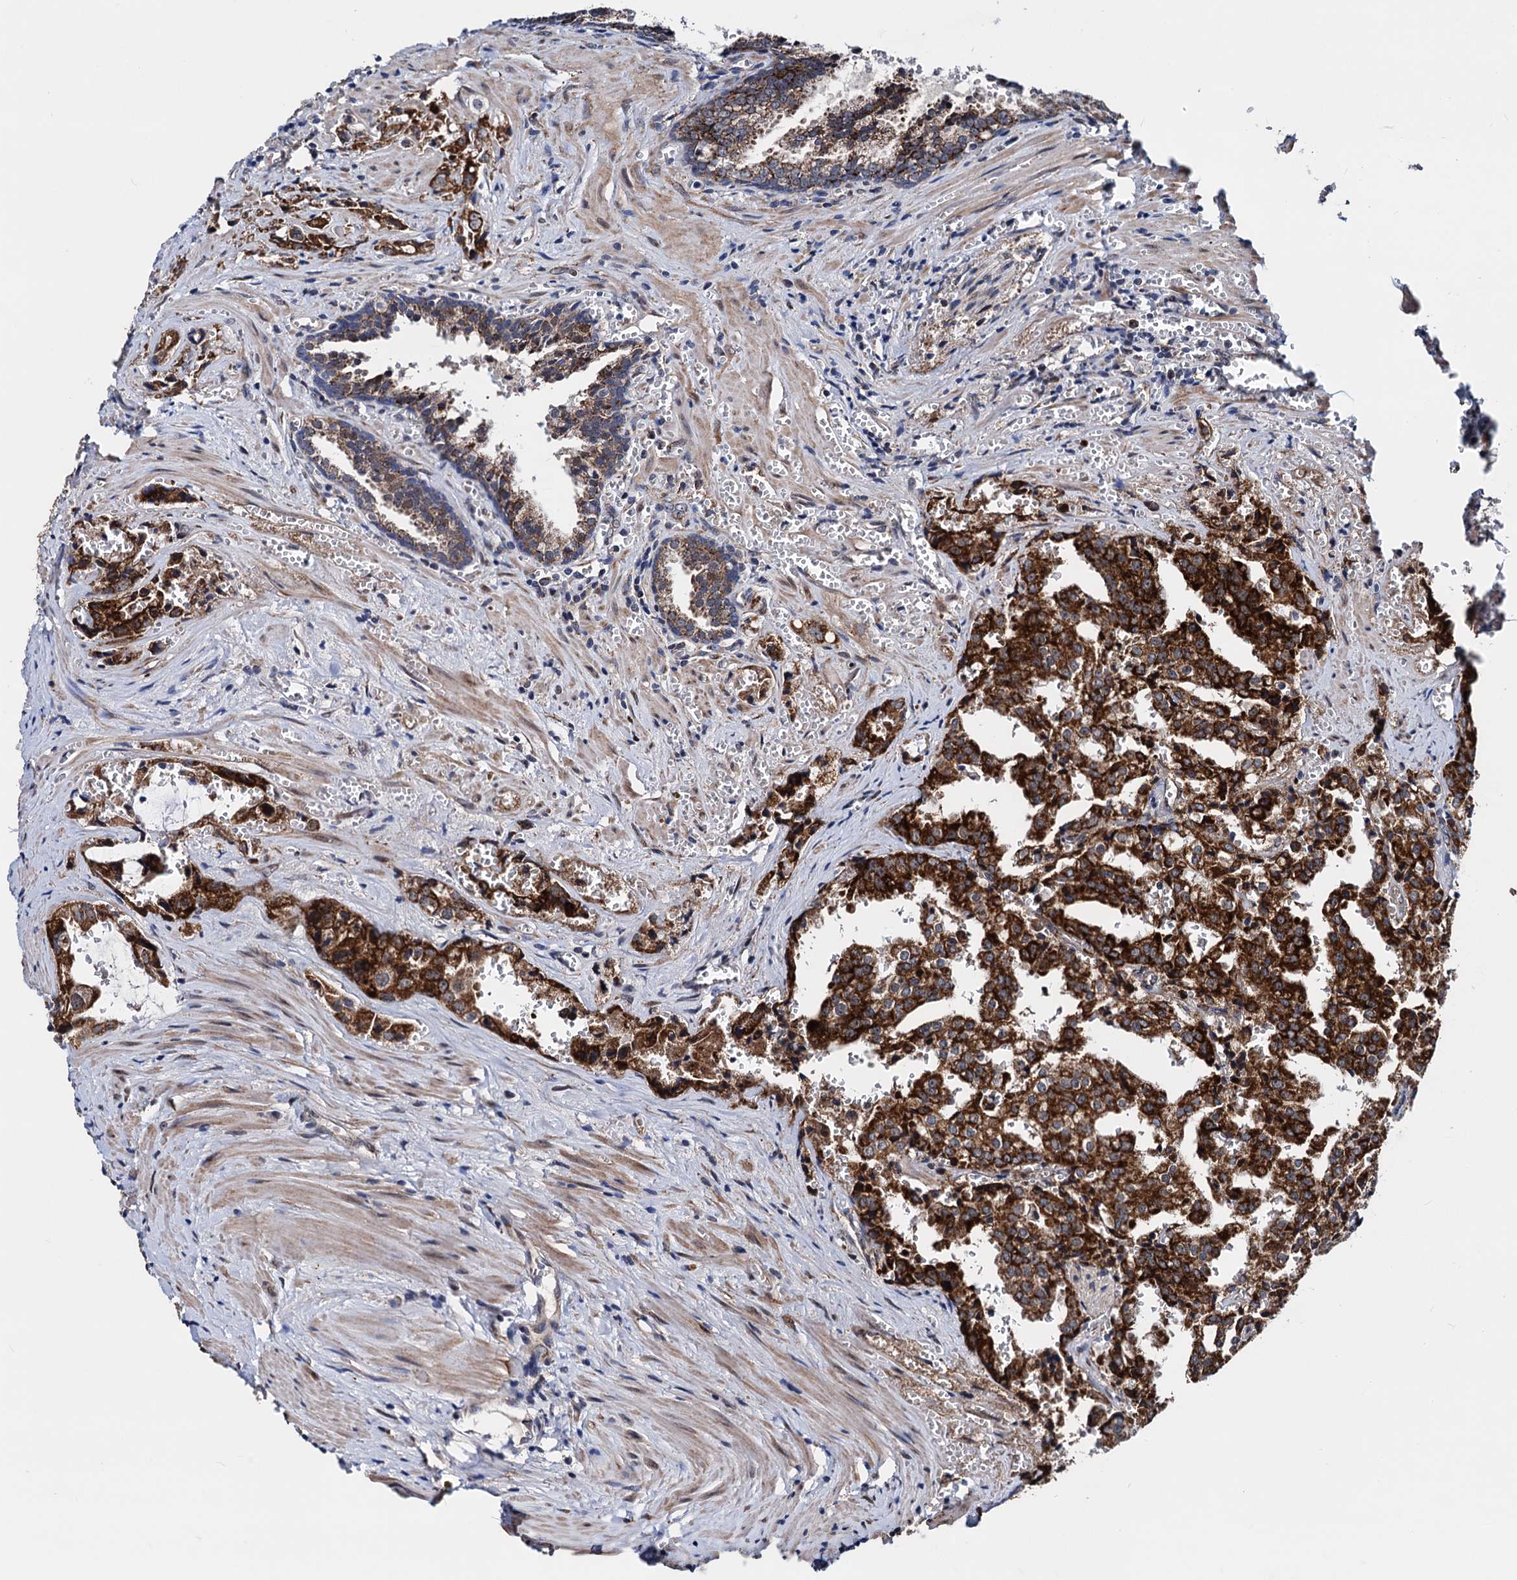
{"staining": {"intensity": "strong", "quantity": ">75%", "location": "cytoplasmic/membranous"}, "tissue": "prostate cancer", "cell_type": "Tumor cells", "image_type": "cancer", "snomed": [{"axis": "morphology", "description": "Adenocarcinoma, High grade"}, {"axis": "topography", "description": "Prostate"}], "caption": "Immunohistochemistry (IHC) histopathology image of neoplastic tissue: prostate cancer stained using immunohistochemistry (IHC) demonstrates high levels of strong protein expression localized specifically in the cytoplasmic/membranous of tumor cells, appearing as a cytoplasmic/membranous brown color.", "gene": "COA4", "patient": {"sex": "male", "age": 68}}